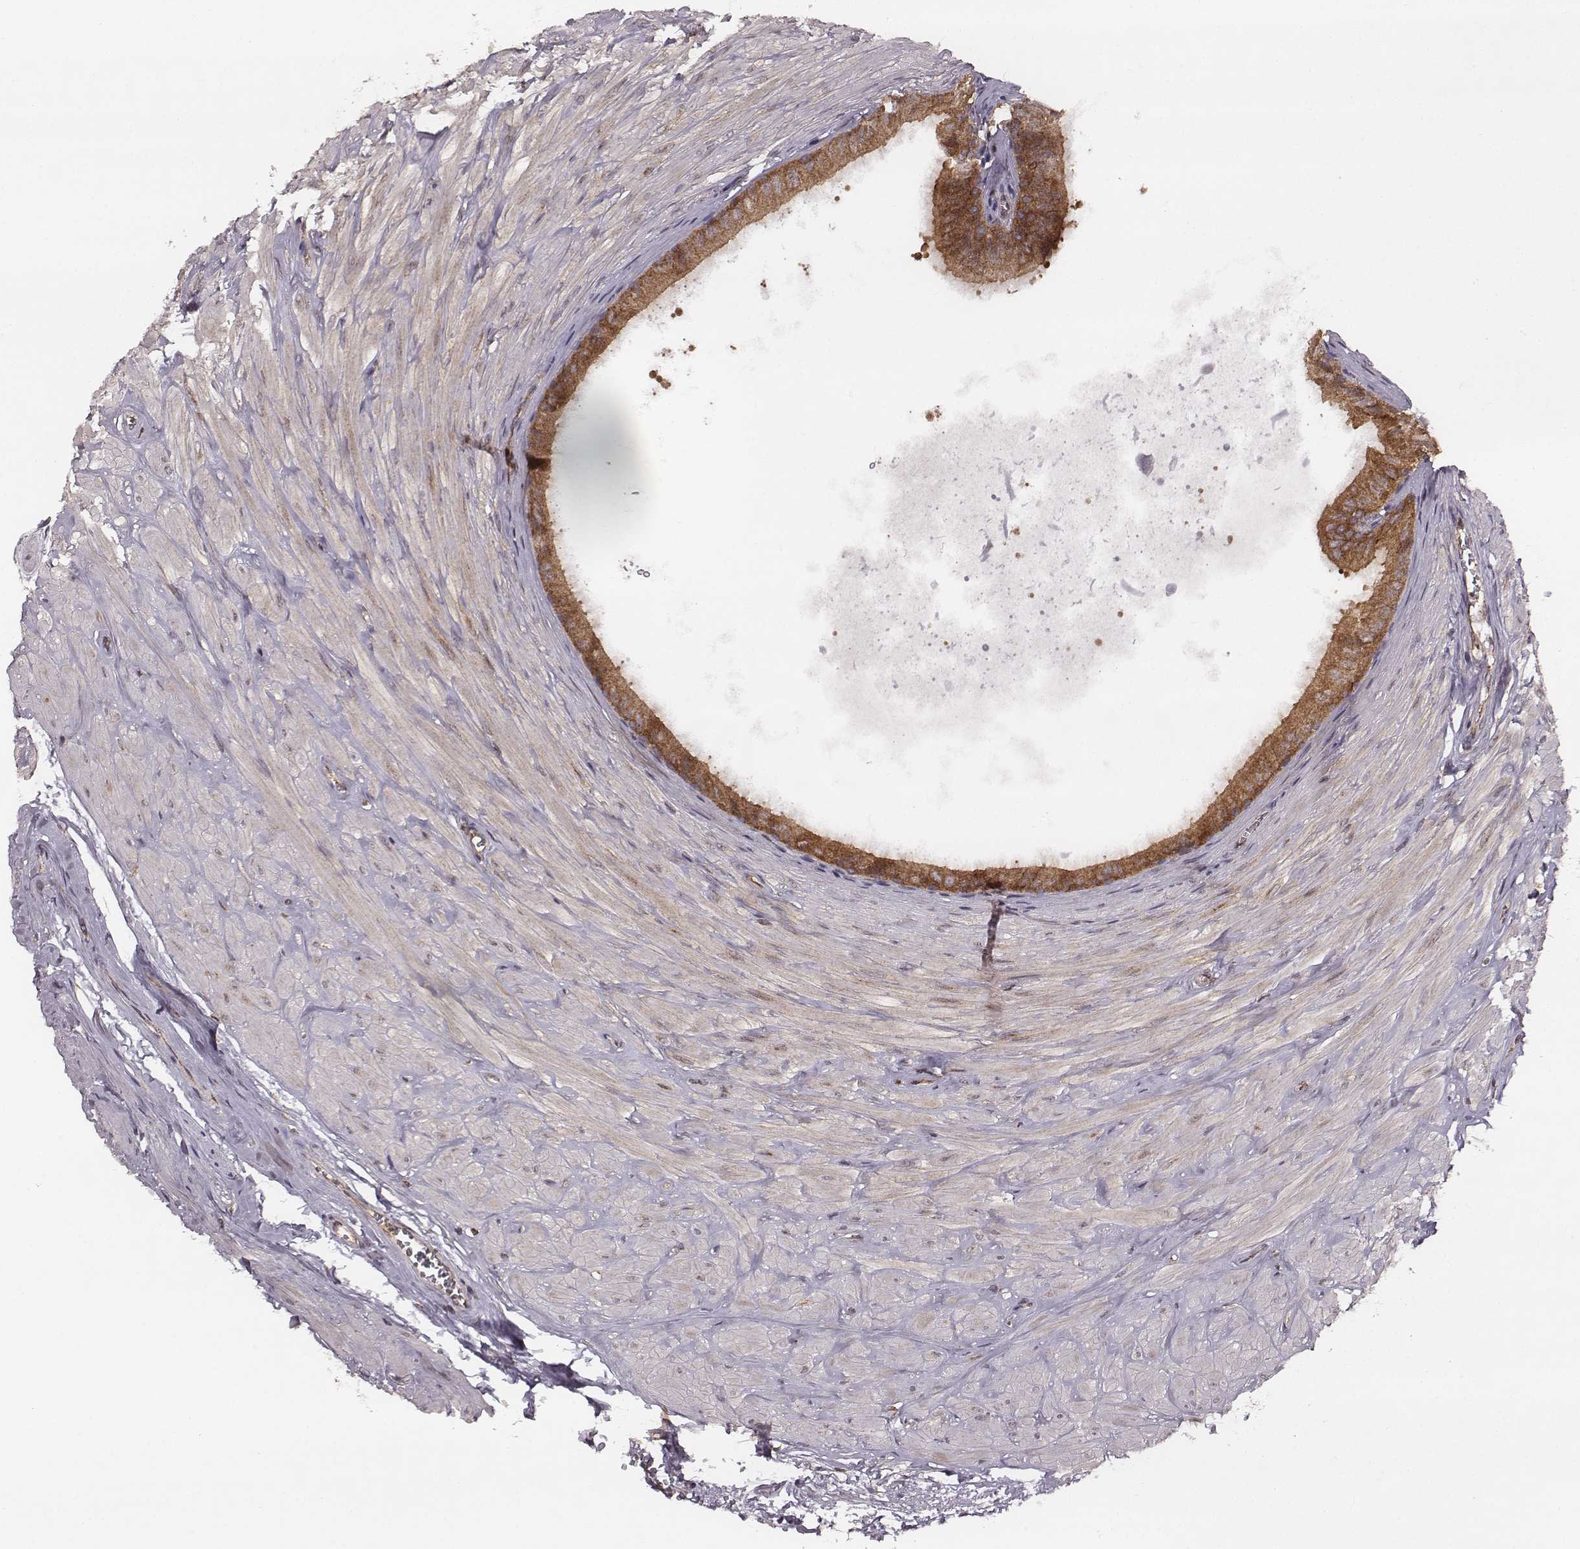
{"staining": {"intensity": "strong", "quantity": ">75%", "location": "cytoplasmic/membranous"}, "tissue": "epididymis", "cell_type": "Glandular cells", "image_type": "normal", "snomed": [{"axis": "morphology", "description": "Normal tissue, NOS"}, {"axis": "topography", "description": "Epididymis"}], "caption": "A photomicrograph of epididymis stained for a protein exhibits strong cytoplasmic/membranous brown staining in glandular cells. Using DAB (3,3'-diaminobenzidine) (brown) and hematoxylin (blue) stains, captured at high magnification using brightfield microscopy.", "gene": "VPS26A", "patient": {"sex": "male", "age": 37}}